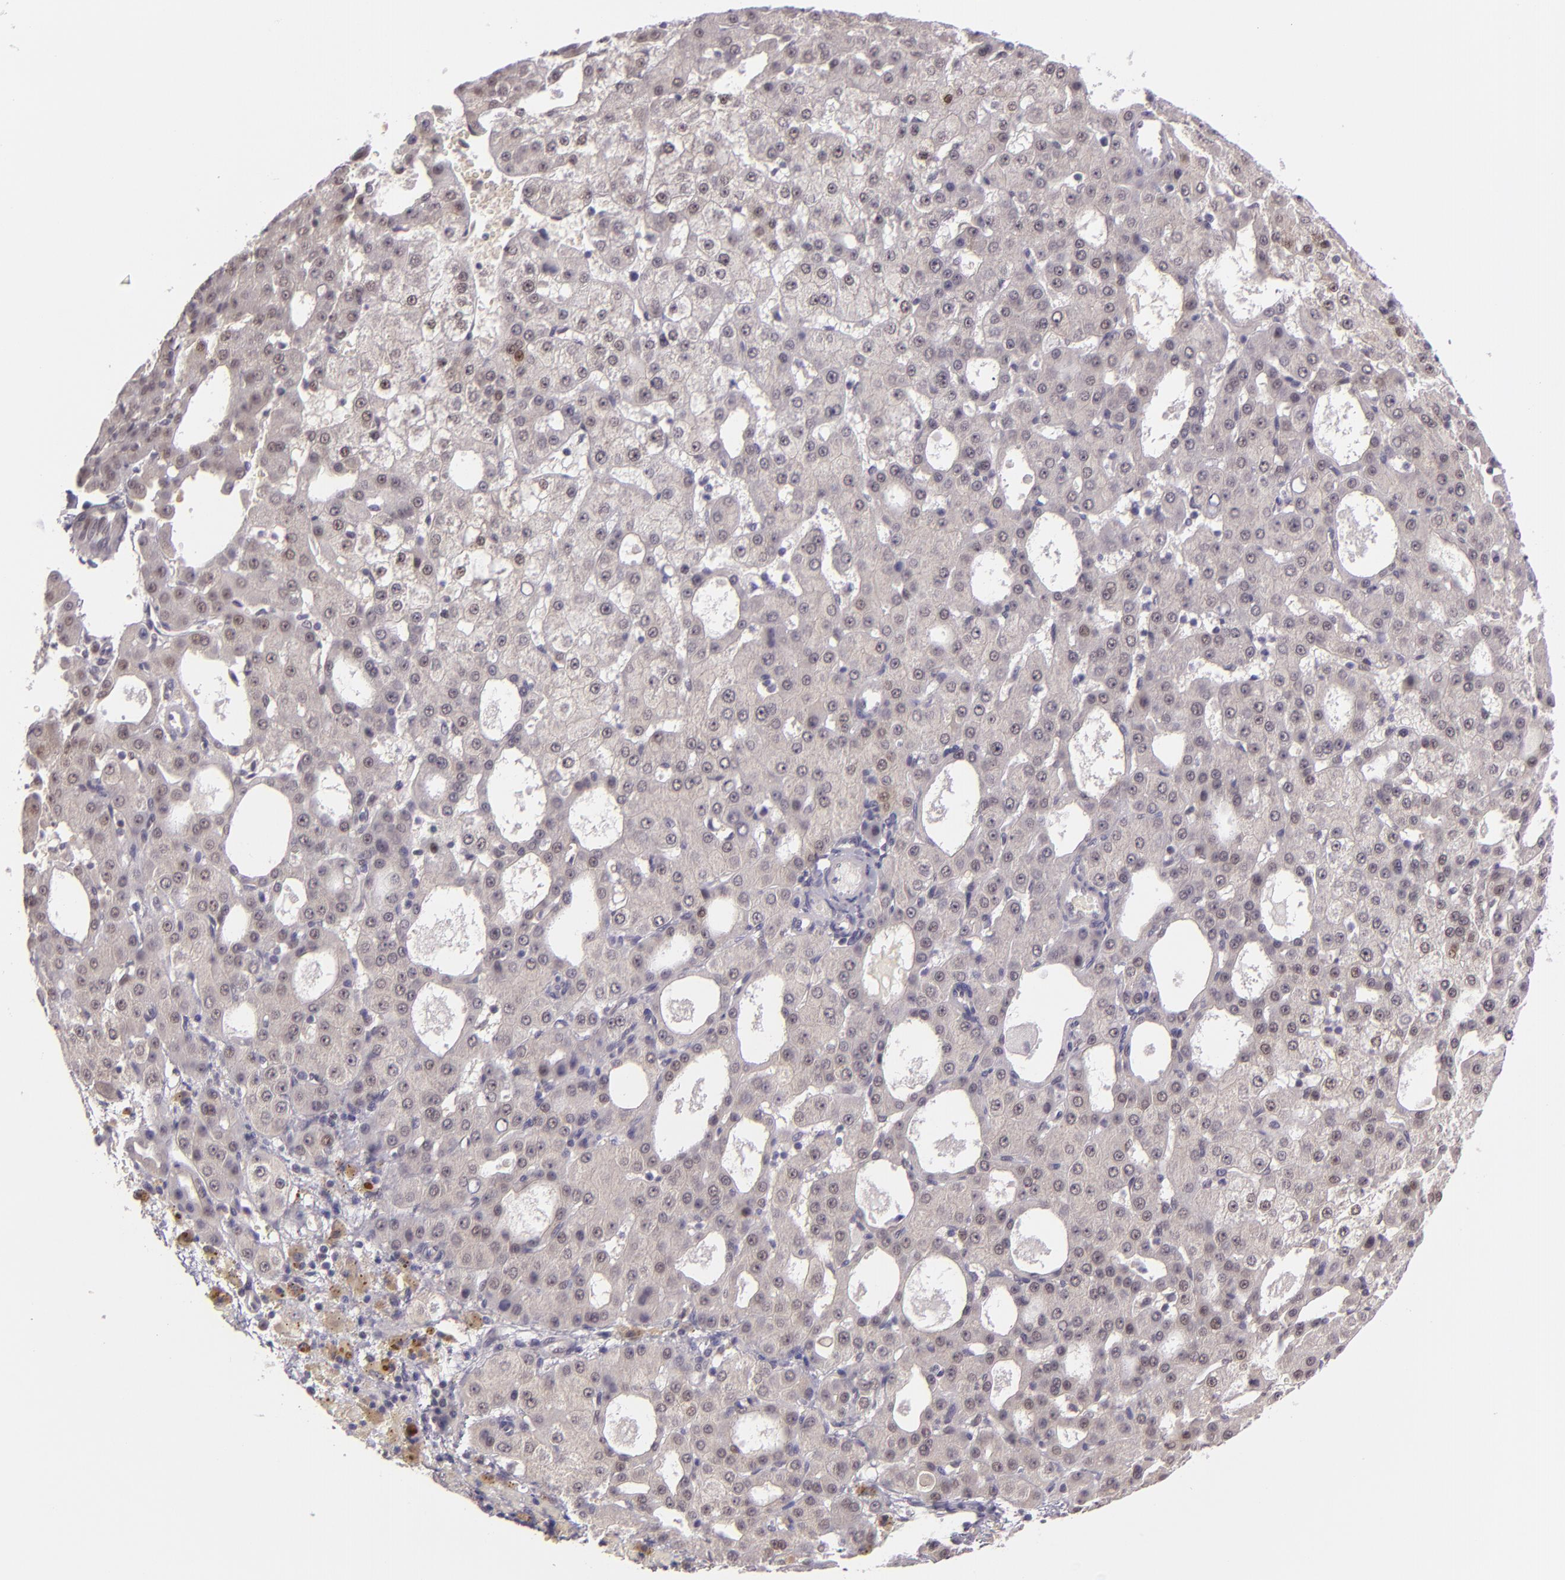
{"staining": {"intensity": "negative", "quantity": "none", "location": "none"}, "tissue": "liver cancer", "cell_type": "Tumor cells", "image_type": "cancer", "snomed": [{"axis": "morphology", "description": "Carcinoma, Hepatocellular, NOS"}, {"axis": "topography", "description": "Liver"}], "caption": "This image is of liver cancer (hepatocellular carcinoma) stained with immunohistochemistry (IHC) to label a protein in brown with the nuclei are counter-stained blue. There is no staining in tumor cells.", "gene": "CSE1L", "patient": {"sex": "male", "age": 47}}